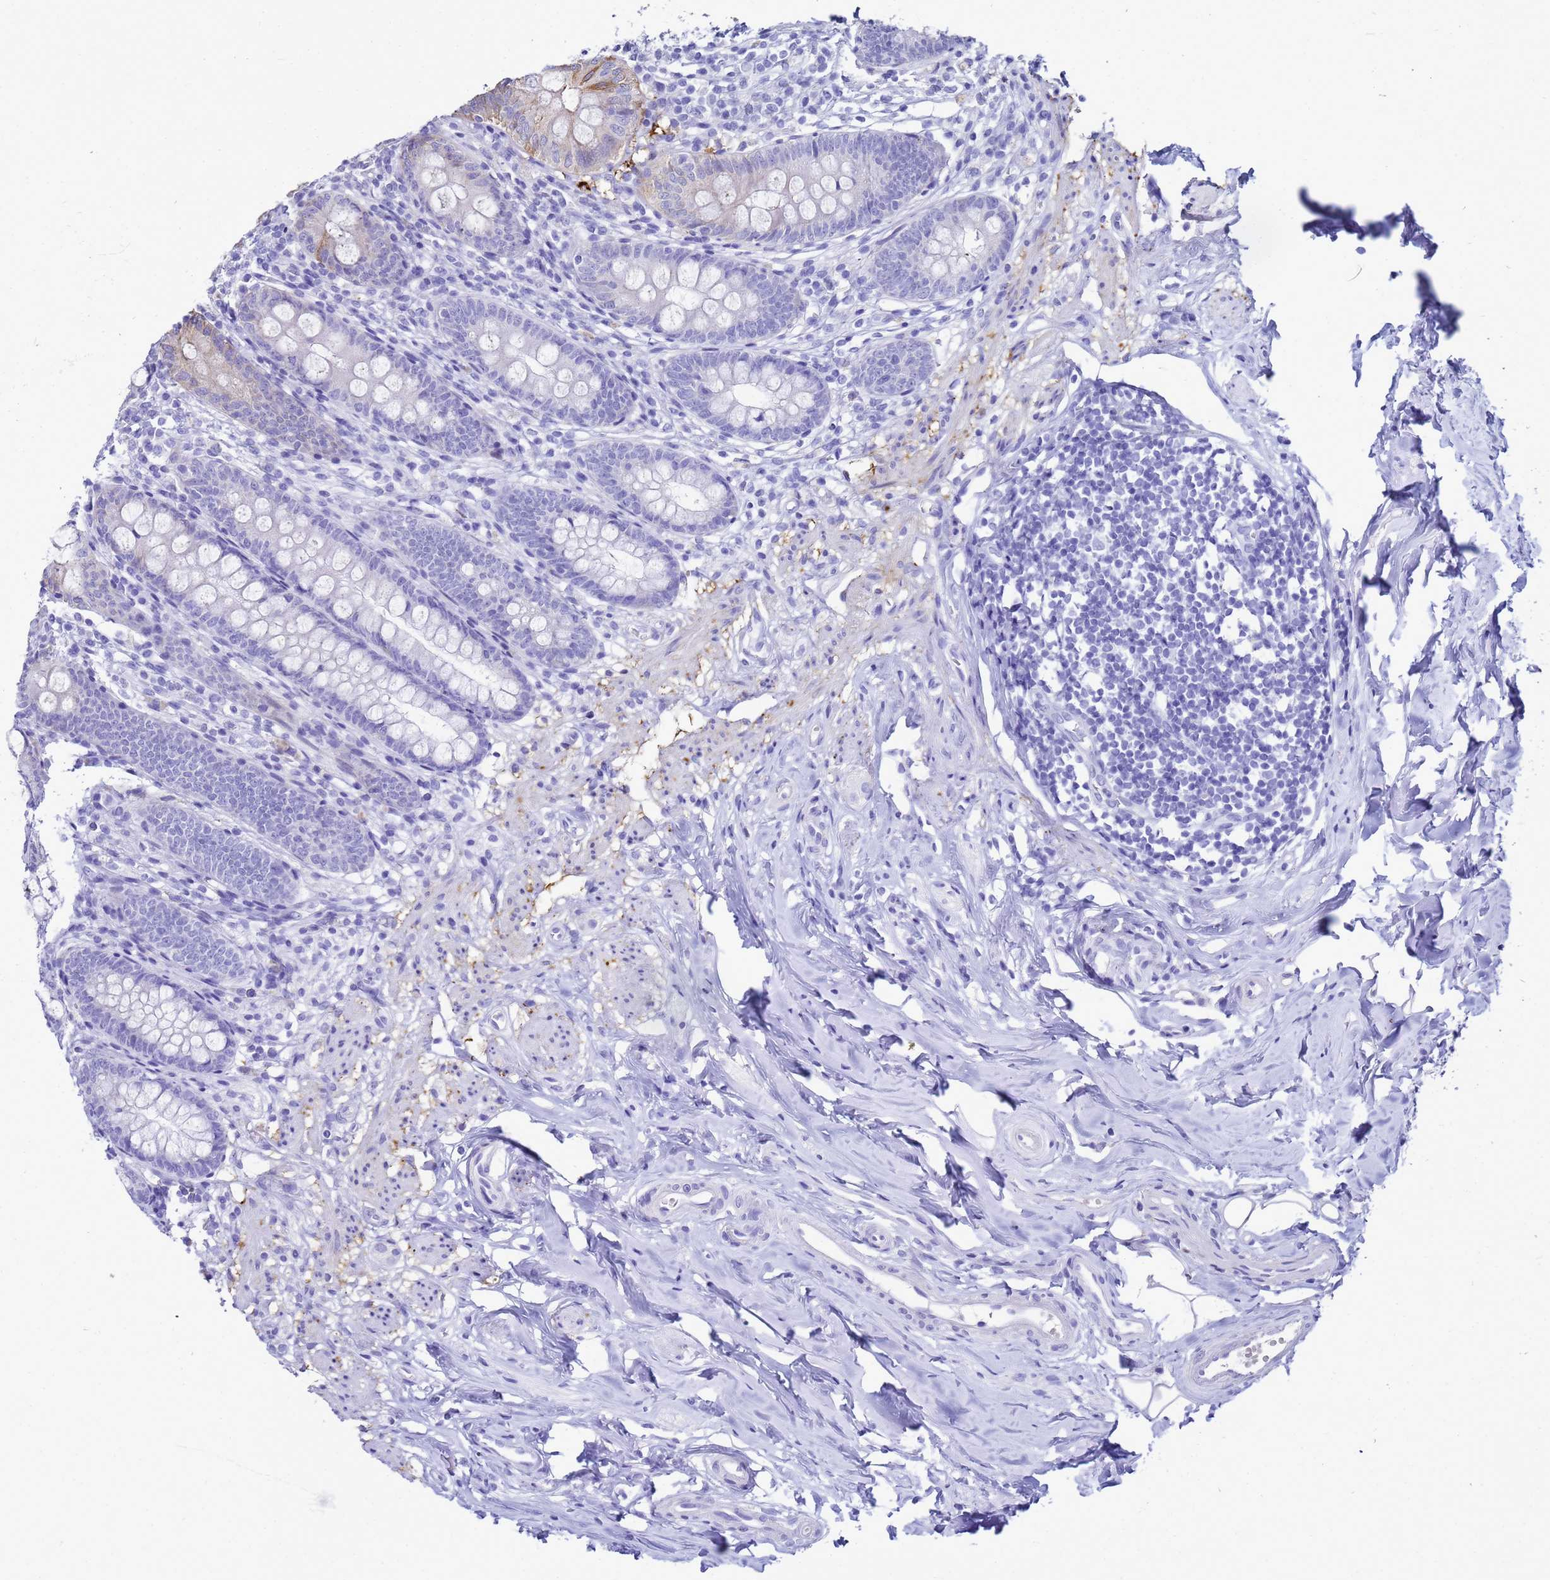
{"staining": {"intensity": "negative", "quantity": "none", "location": "none"}, "tissue": "appendix", "cell_type": "Glandular cells", "image_type": "normal", "snomed": [{"axis": "morphology", "description": "Normal tissue, NOS"}, {"axis": "topography", "description": "Appendix"}], "caption": "A micrograph of human appendix is negative for staining in glandular cells. The staining is performed using DAB (3,3'-diaminobenzidine) brown chromogen with nuclei counter-stained in using hematoxylin.", "gene": "CKB", "patient": {"sex": "female", "age": 51}}